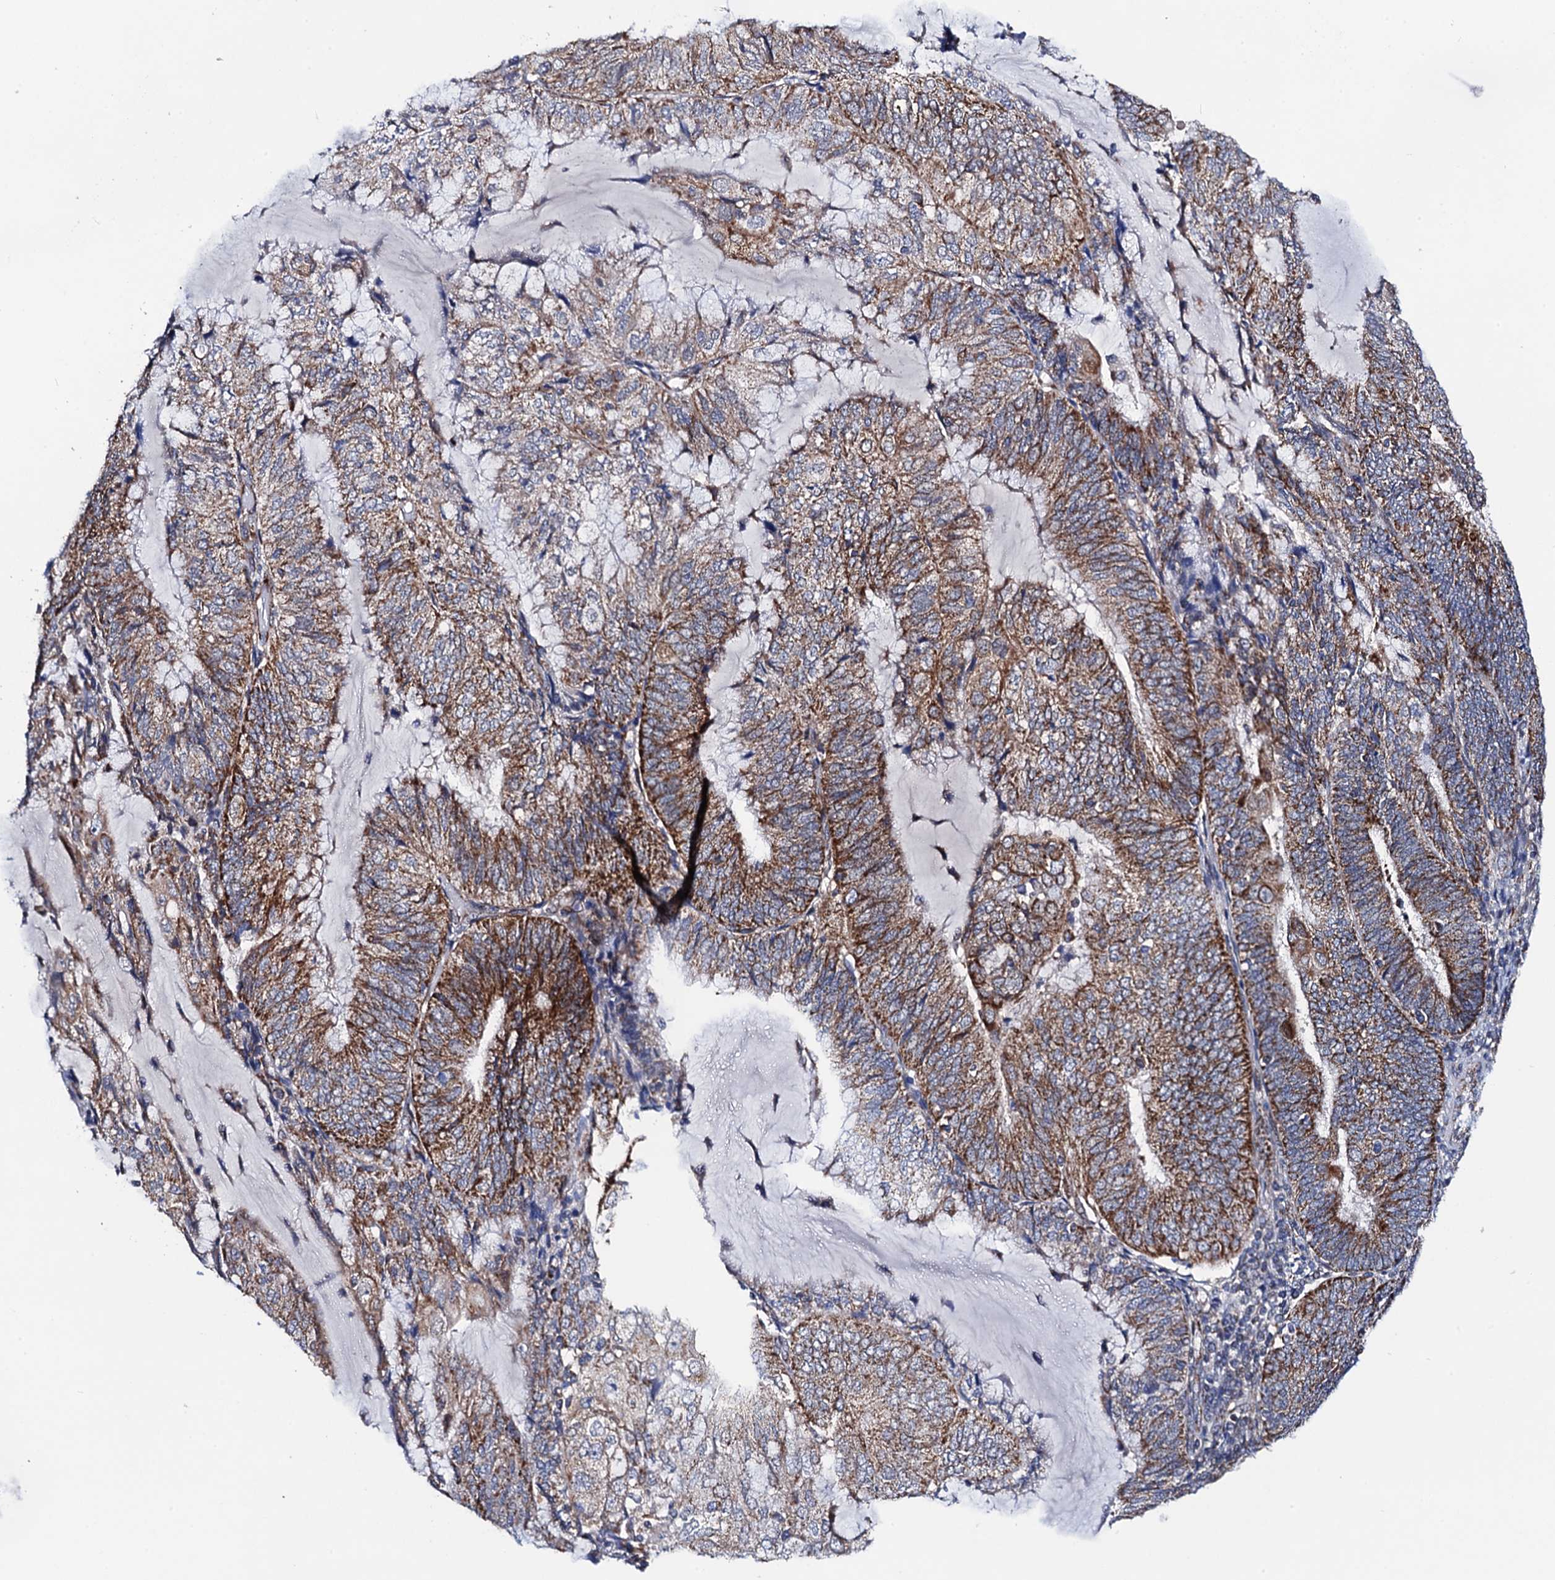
{"staining": {"intensity": "moderate", "quantity": ">75%", "location": "cytoplasmic/membranous"}, "tissue": "endometrial cancer", "cell_type": "Tumor cells", "image_type": "cancer", "snomed": [{"axis": "morphology", "description": "Adenocarcinoma, NOS"}, {"axis": "topography", "description": "Endometrium"}], "caption": "DAB (3,3'-diaminobenzidine) immunohistochemical staining of endometrial adenocarcinoma exhibits moderate cytoplasmic/membranous protein positivity in approximately >75% of tumor cells.", "gene": "PTCD3", "patient": {"sex": "female", "age": 81}}